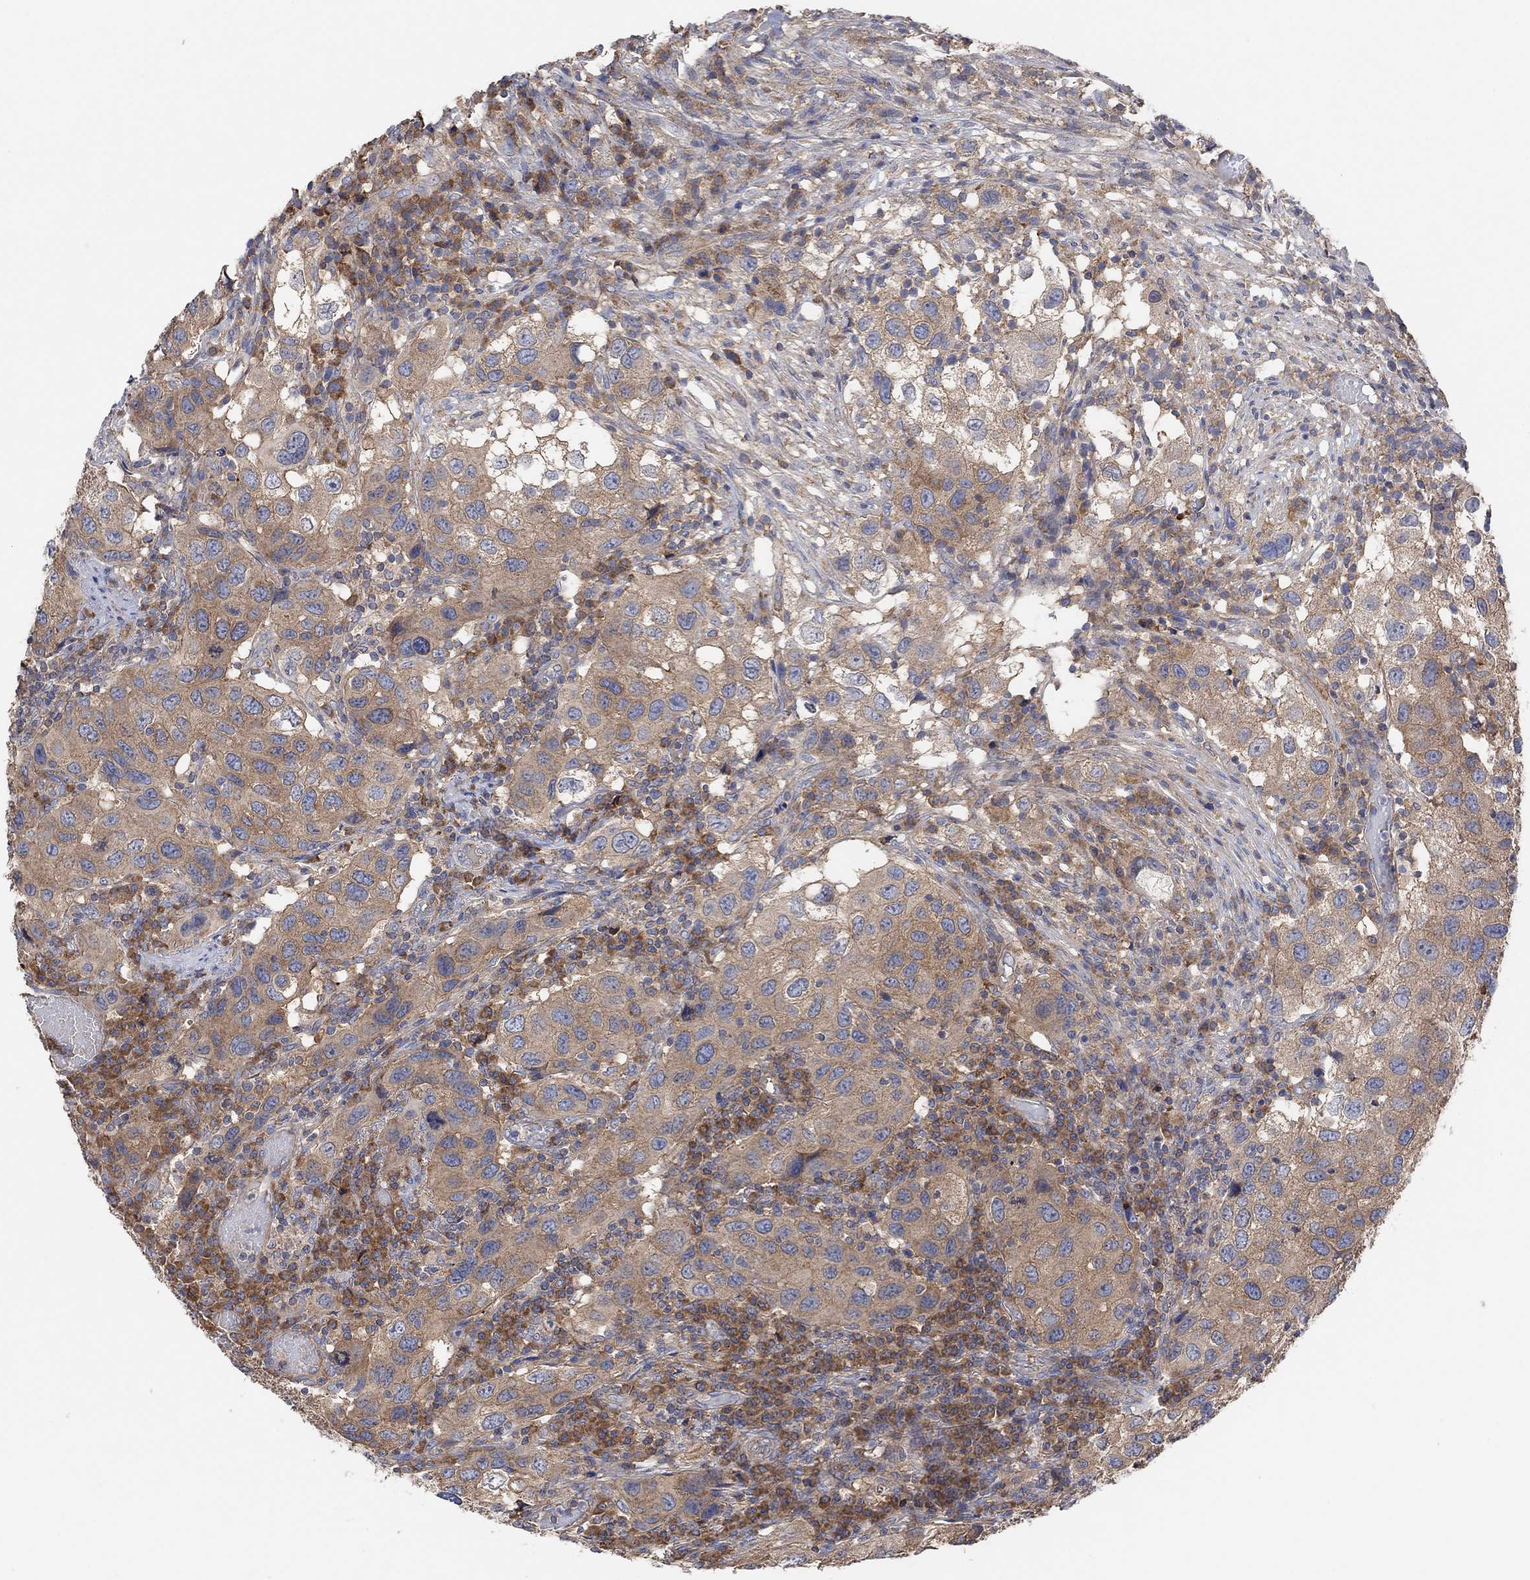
{"staining": {"intensity": "moderate", "quantity": "25%-75%", "location": "cytoplasmic/membranous"}, "tissue": "urothelial cancer", "cell_type": "Tumor cells", "image_type": "cancer", "snomed": [{"axis": "morphology", "description": "Urothelial carcinoma, High grade"}, {"axis": "topography", "description": "Urinary bladder"}], "caption": "Protein analysis of urothelial cancer tissue displays moderate cytoplasmic/membranous positivity in about 25%-75% of tumor cells.", "gene": "BLOC1S3", "patient": {"sex": "male", "age": 79}}